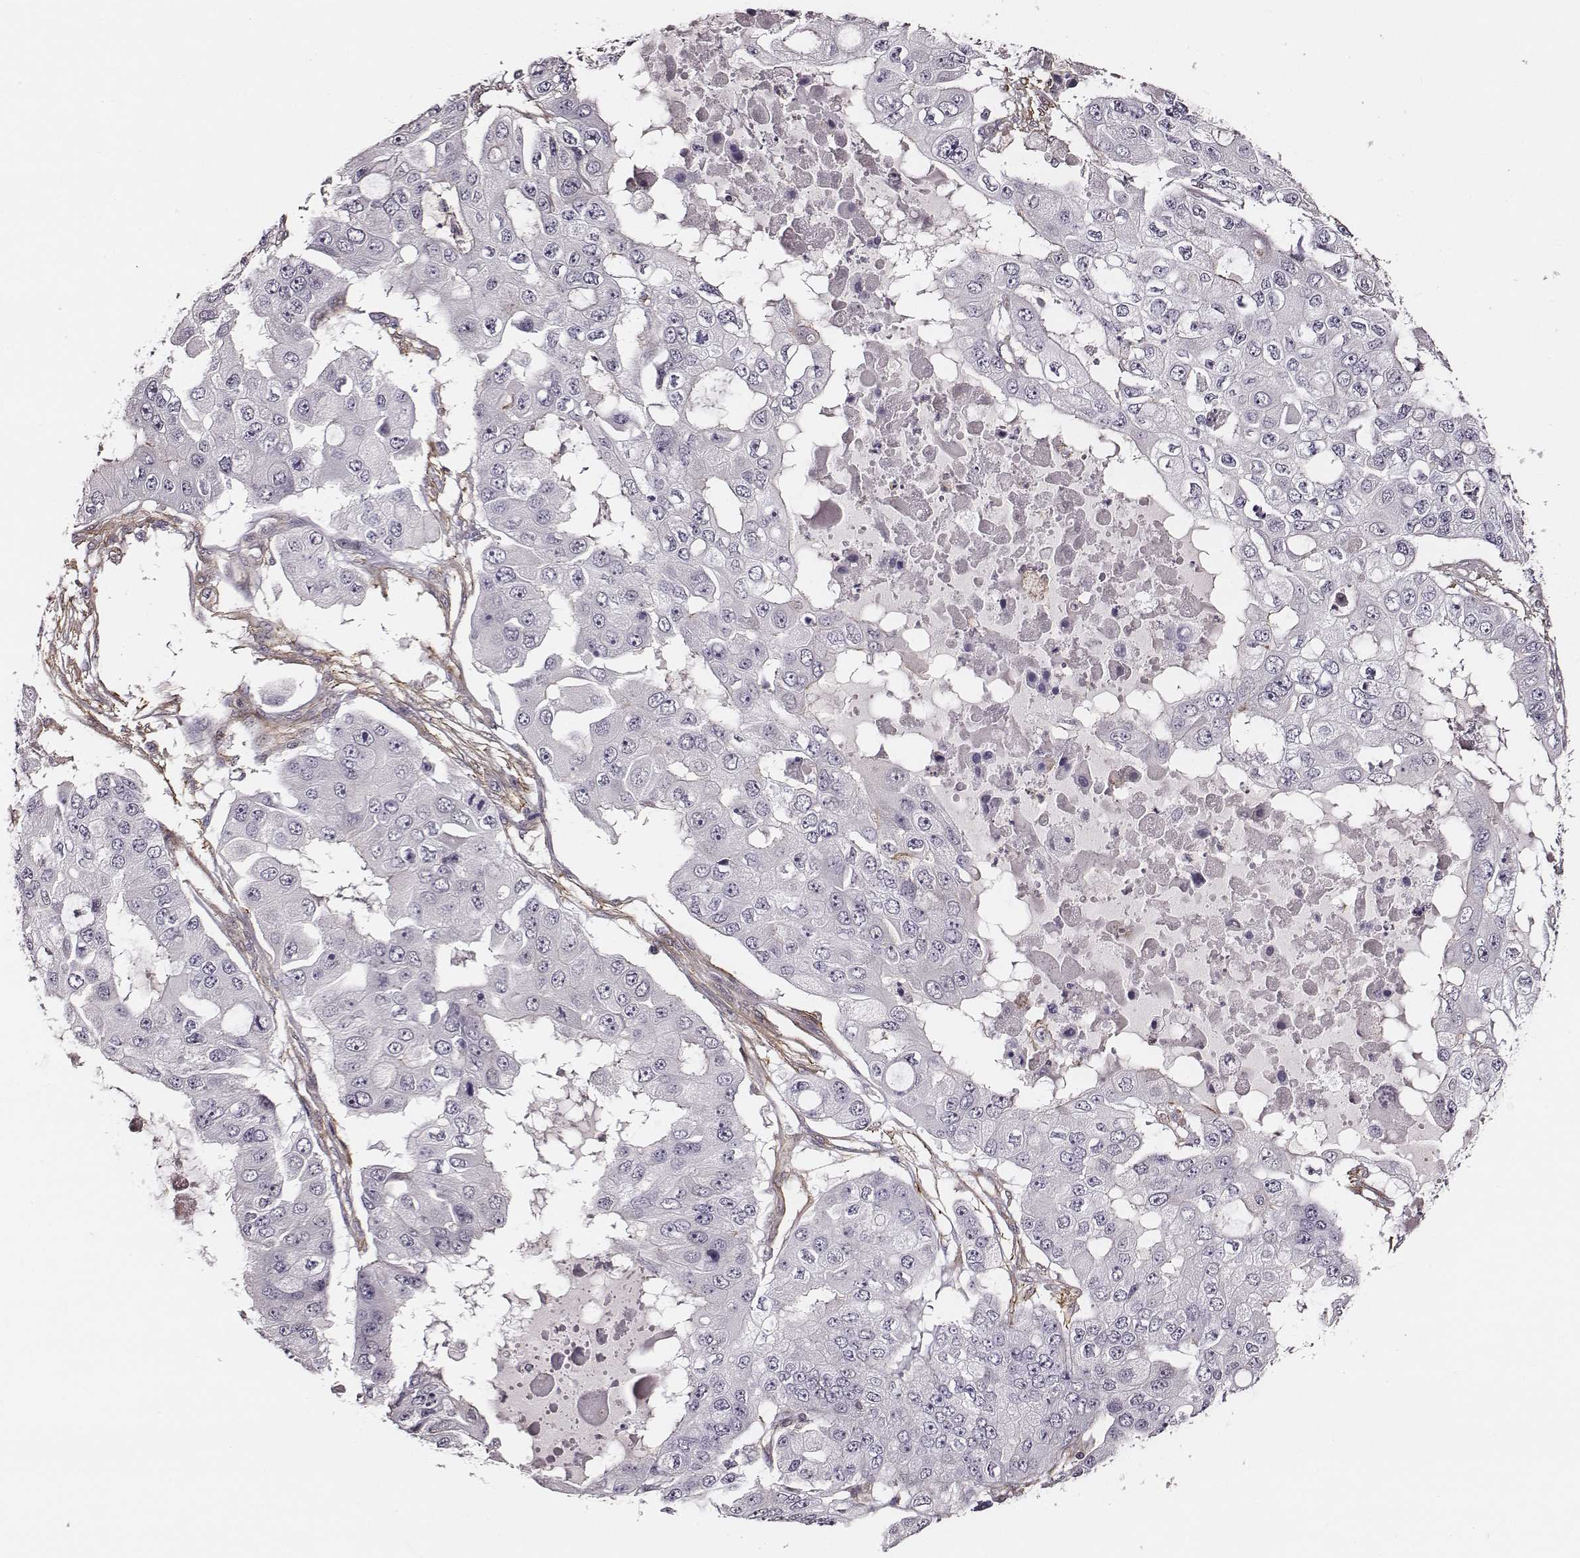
{"staining": {"intensity": "negative", "quantity": "none", "location": "none"}, "tissue": "ovarian cancer", "cell_type": "Tumor cells", "image_type": "cancer", "snomed": [{"axis": "morphology", "description": "Cystadenocarcinoma, serous, NOS"}, {"axis": "topography", "description": "Ovary"}], "caption": "DAB immunohistochemical staining of human ovarian serous cystadenocarcinoma displays no significant positivity in tumor cells.", "gene": "ZYX", "patient": {"sex": "female", "age": 56}}